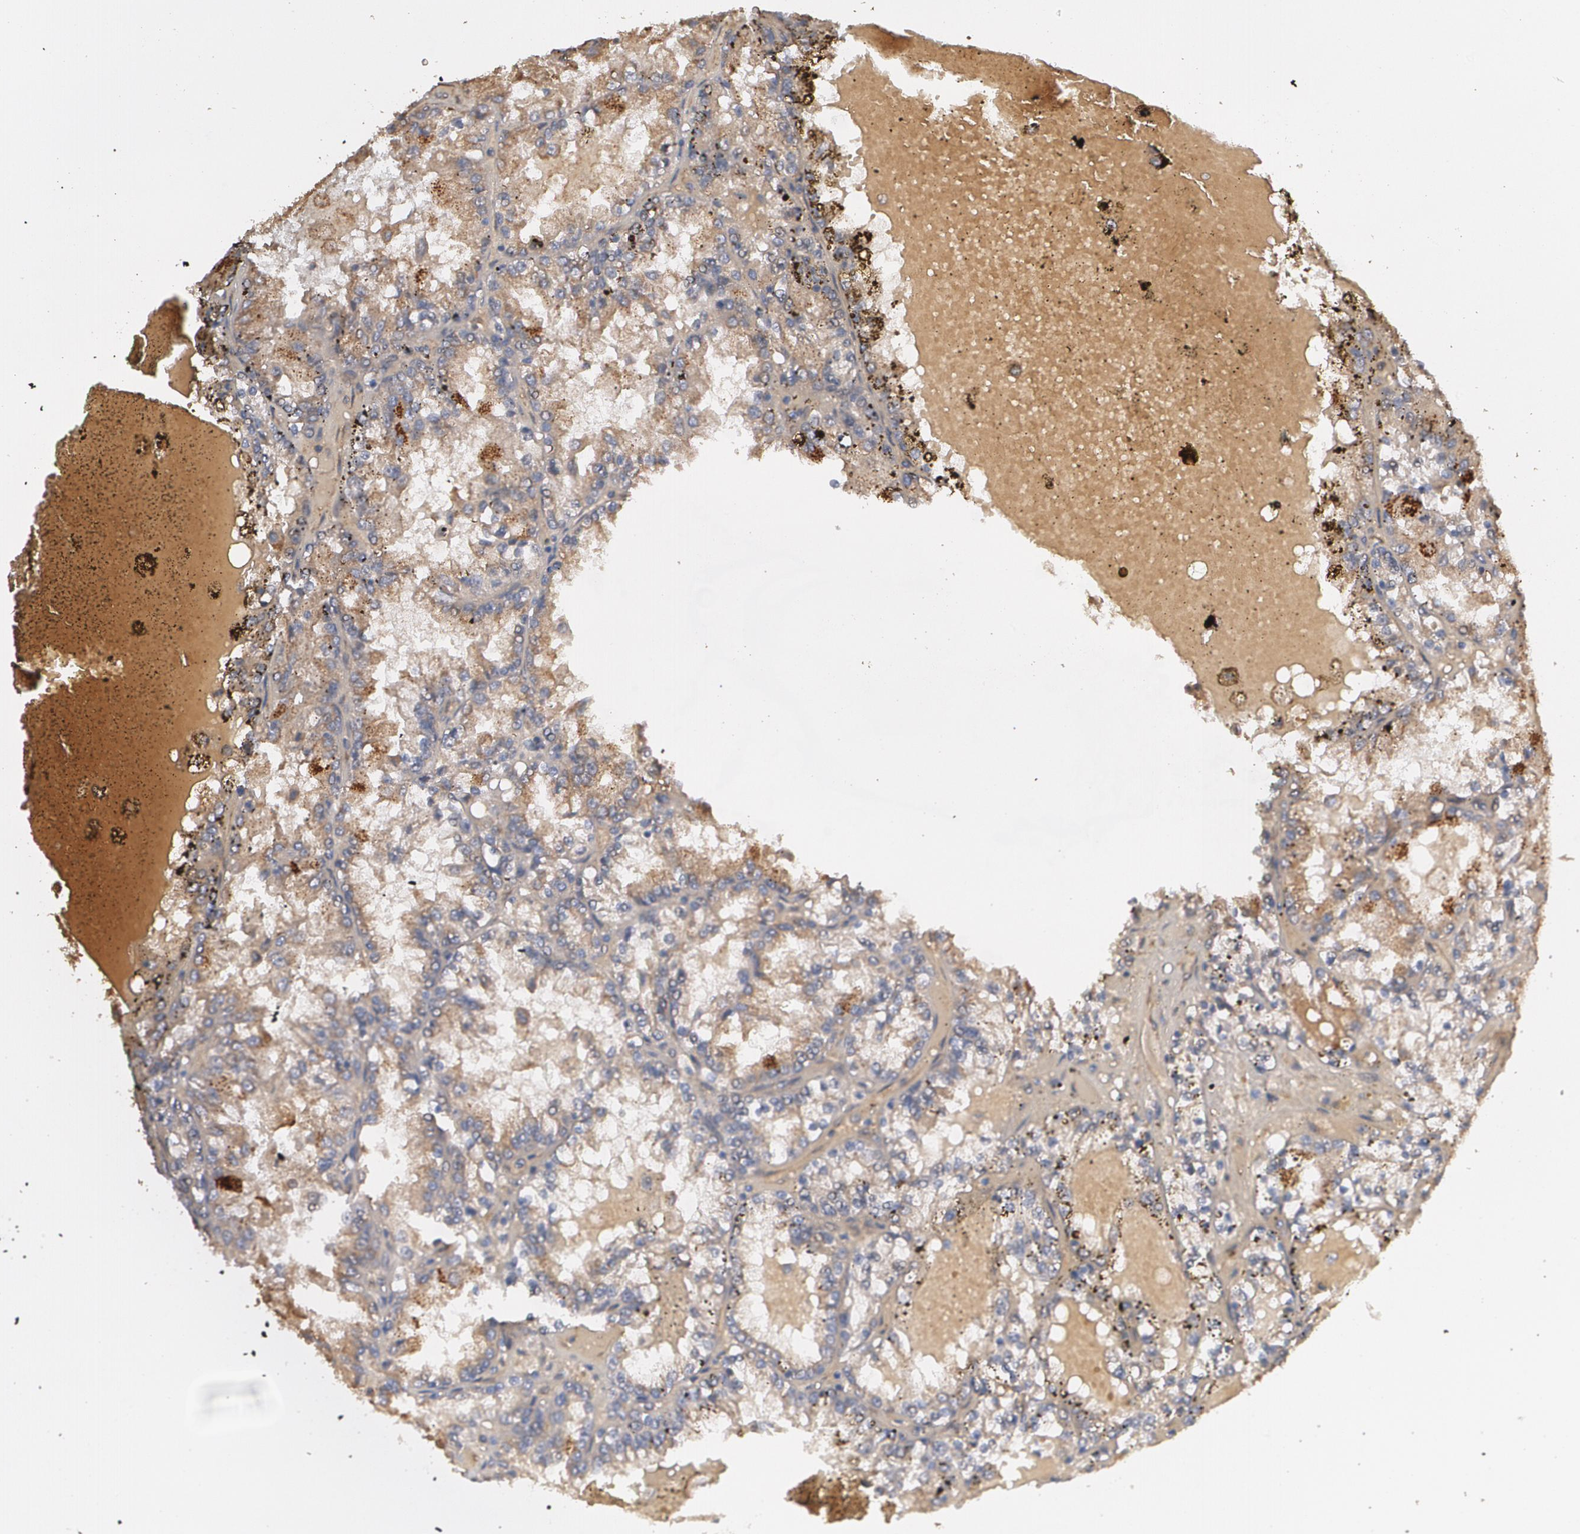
{"staining": {"intensity": "moderate", "quantity": ">75%", "location": "cytoplasmic/membranous"}, "tissue": "renal cancer", "cell_type": "Tumor cells", "image_type": "cancer", "snomed": [{"axis": "morphology", "description": "Adenocarcinoma, NOS"}, {"axis": "topography", "description": "Kidney"}], "caption": "About >75% of tumor cells in human renal cancer exhibit moderate cytoplasmic/membranous protein expression as visualized by brown immunohistochemical staining.", "gene": "PON1", "patient": {"sex": "female", "age": 56}}